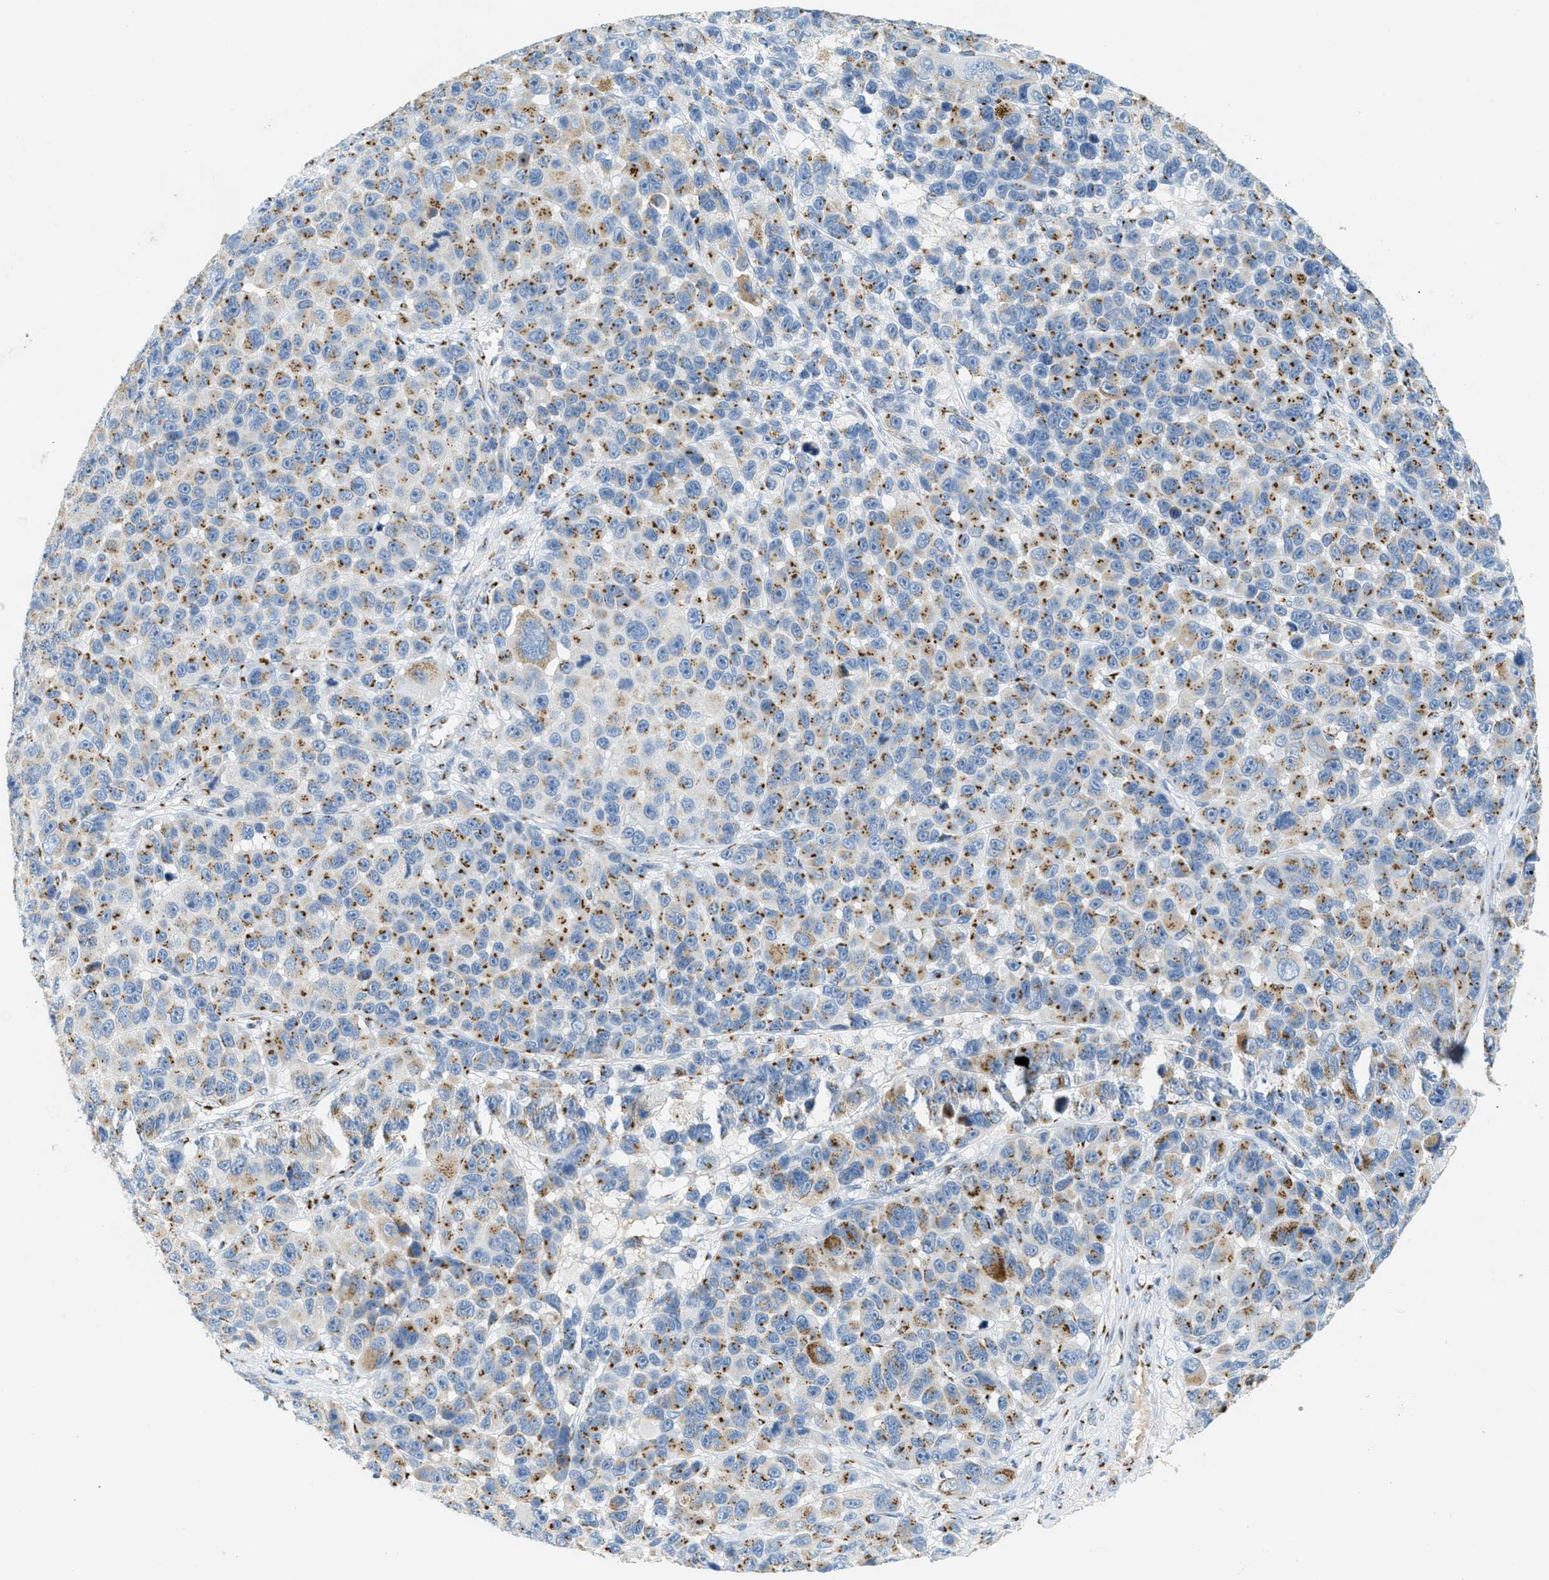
{"staining": {"intensity": "moderate", "quantity": ">75%", "location": "cytoplasmic/membranous"}, "tissue": "melanoma", "cell_type": "Tumor cells", "image_type": "cancer", "snomed": [{"axis": "morphology", "description": "Malignant melanoma, NOS"}, {"axis": "topography", "description": "Skin"}], "caption": "A brown stain highlights moderate cytoplasmic/membranous staining of a protein in melanoma tumor cells. The staining is performed using DAB (3,3'-diaminobenzidine) brown chromogen to label protein expression. The nuclei are counter-stained blue using hematoxylin.", "gene": "ENTPD4", "patient": {"sex": "male", "age": 53}}